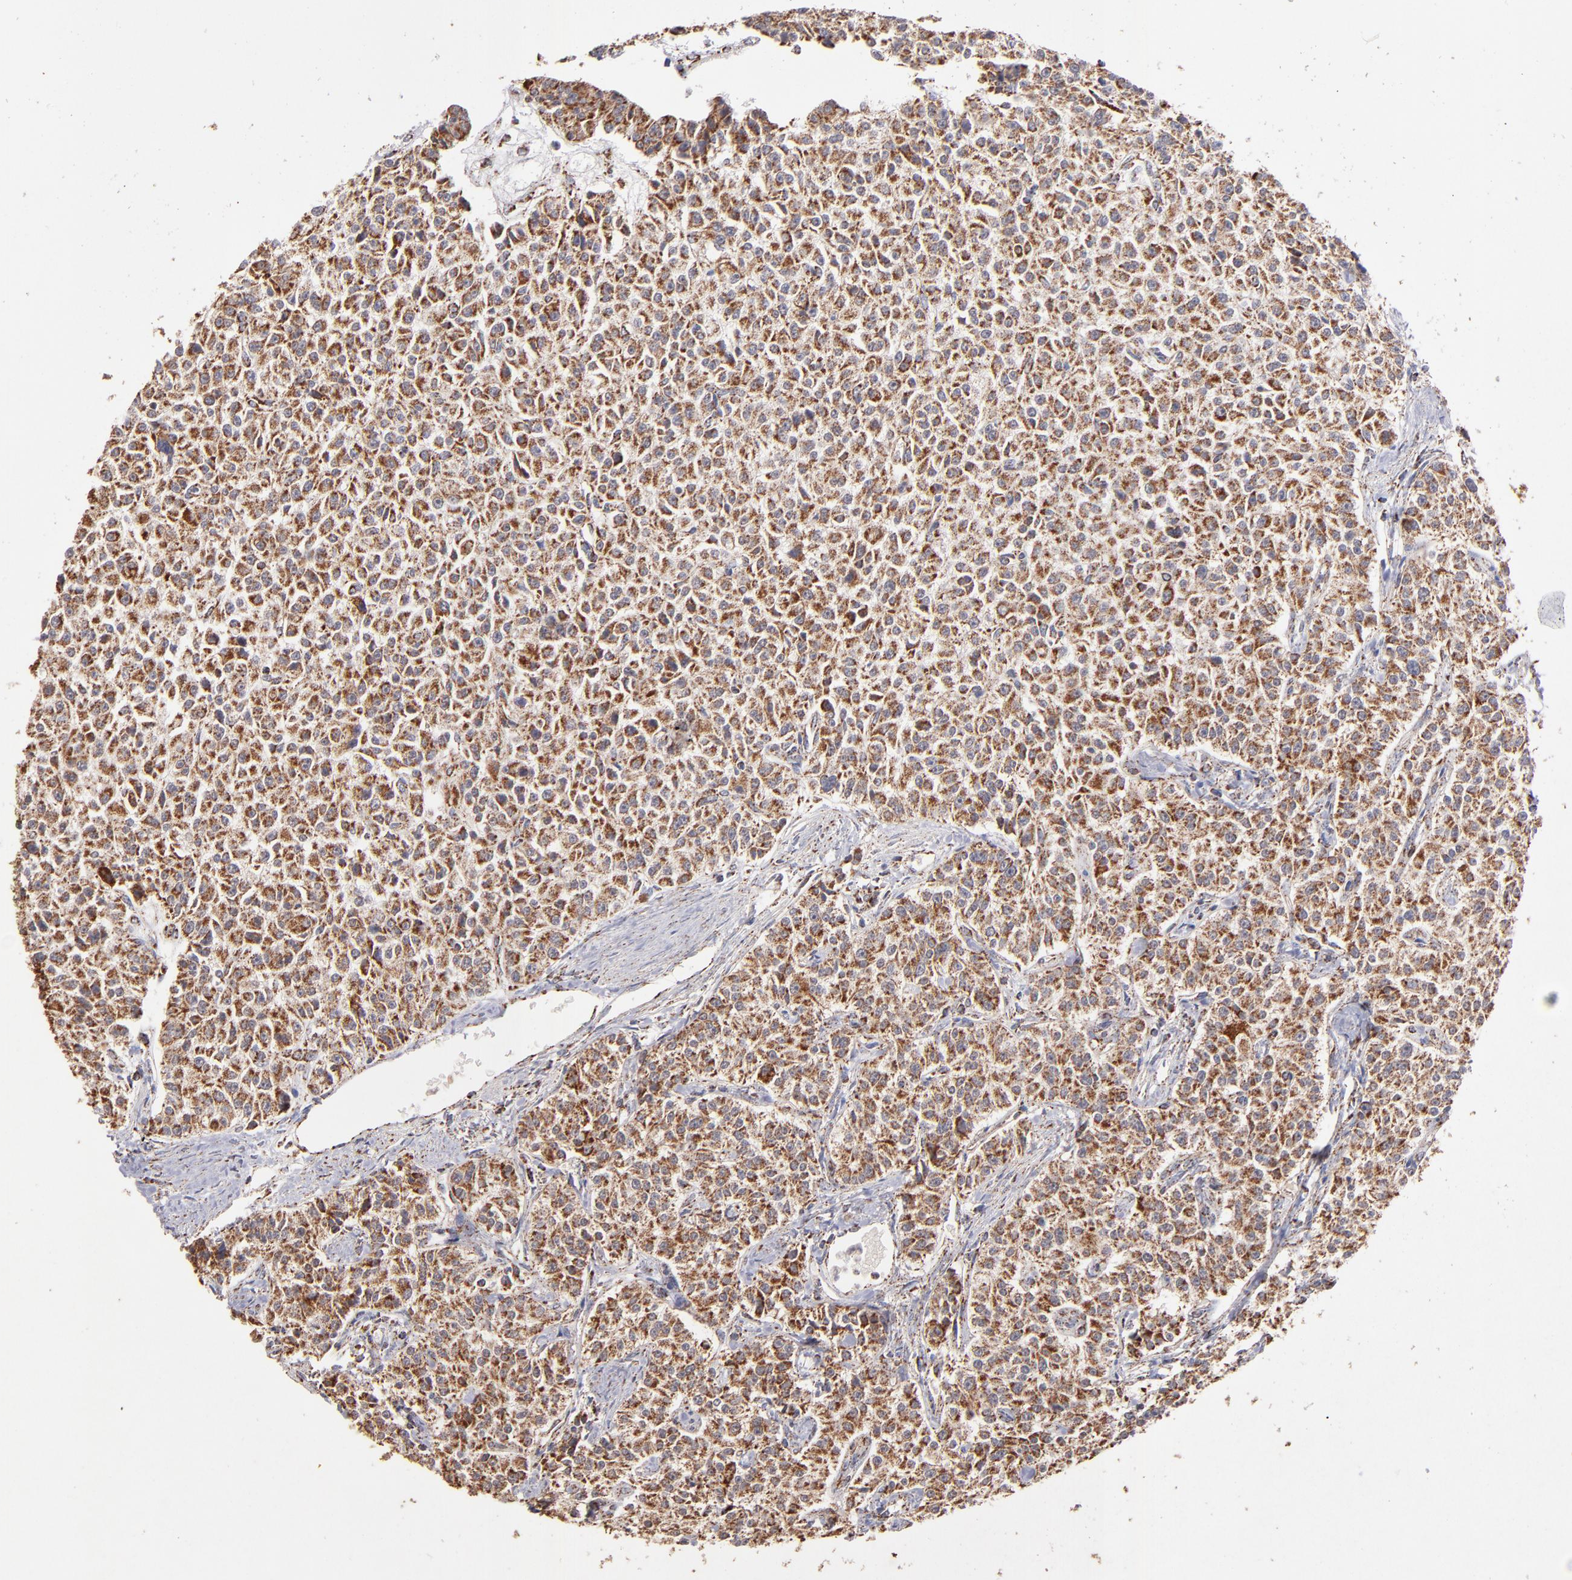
{"staining": {"intensity": "moderate", "quantity": ">75%", "location": "cytoplasmic/membranous"}, "tissue": "carcinoid", "cell_type": "Tumor cells", "image_type": "cancer", "snomed": [{"axis": "morphology", "description": "Carcinoid, malignant, NOS"}, {"axis": "topography", "description": "Stomach"}], "caption": "Protein expression analysis of carcinoid exhibits moderate cytoplasmic/membranous expression in approximately >75% of tumor cells. (IHC, brightfield microscopy, high magnification).", "gene": "DLST", "patient": {"sex": "female", "age": 76}}